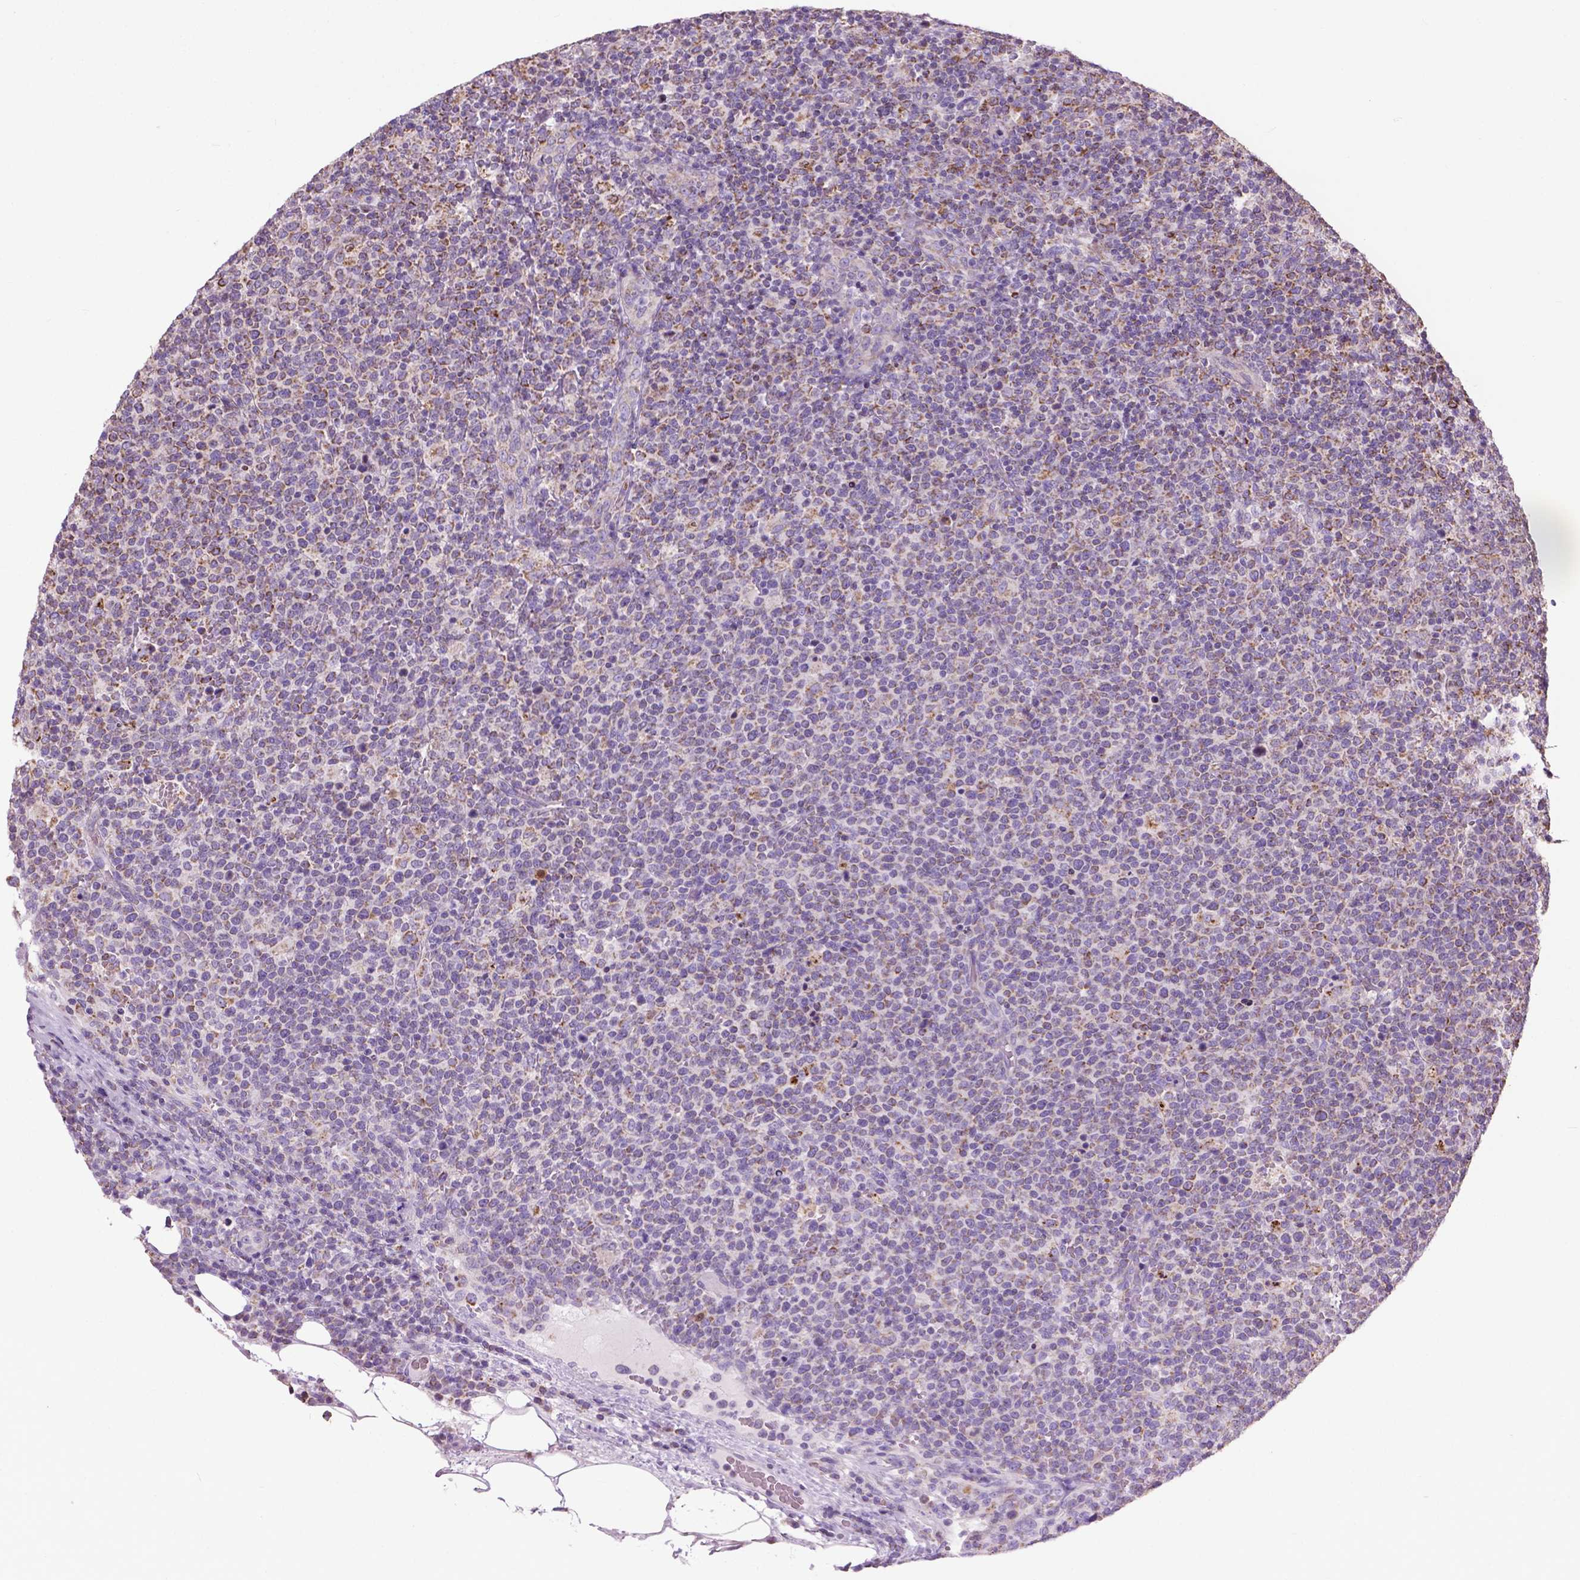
{"staining": {"intensity": "moderate", "quantity": "<25%", "location": "cytoplasmic/membranous"}, "tissue": "lymphoma", "cell_type": "Tumor cells", "image_type": "cancer", "snomed": [{"axis": "morphology", "description": "Malignant lymphoma, non-Hodgkin's type, High grade"}, {"axis": "topography", "description": "Lymph node"}], "caption": "Protein expression analysis of lymphoma reveals moderate cytoplasmic/membranous staining in approximately <25% of tumor cells. The protein is stained brown, and the nuclei are stained in blue (DAB (3,3'-diaminobenzidine) IHC with brightfield microscopy, high magnification).", "gene": "VDAC1", "patient": {"sex": "male", "age": 61}}